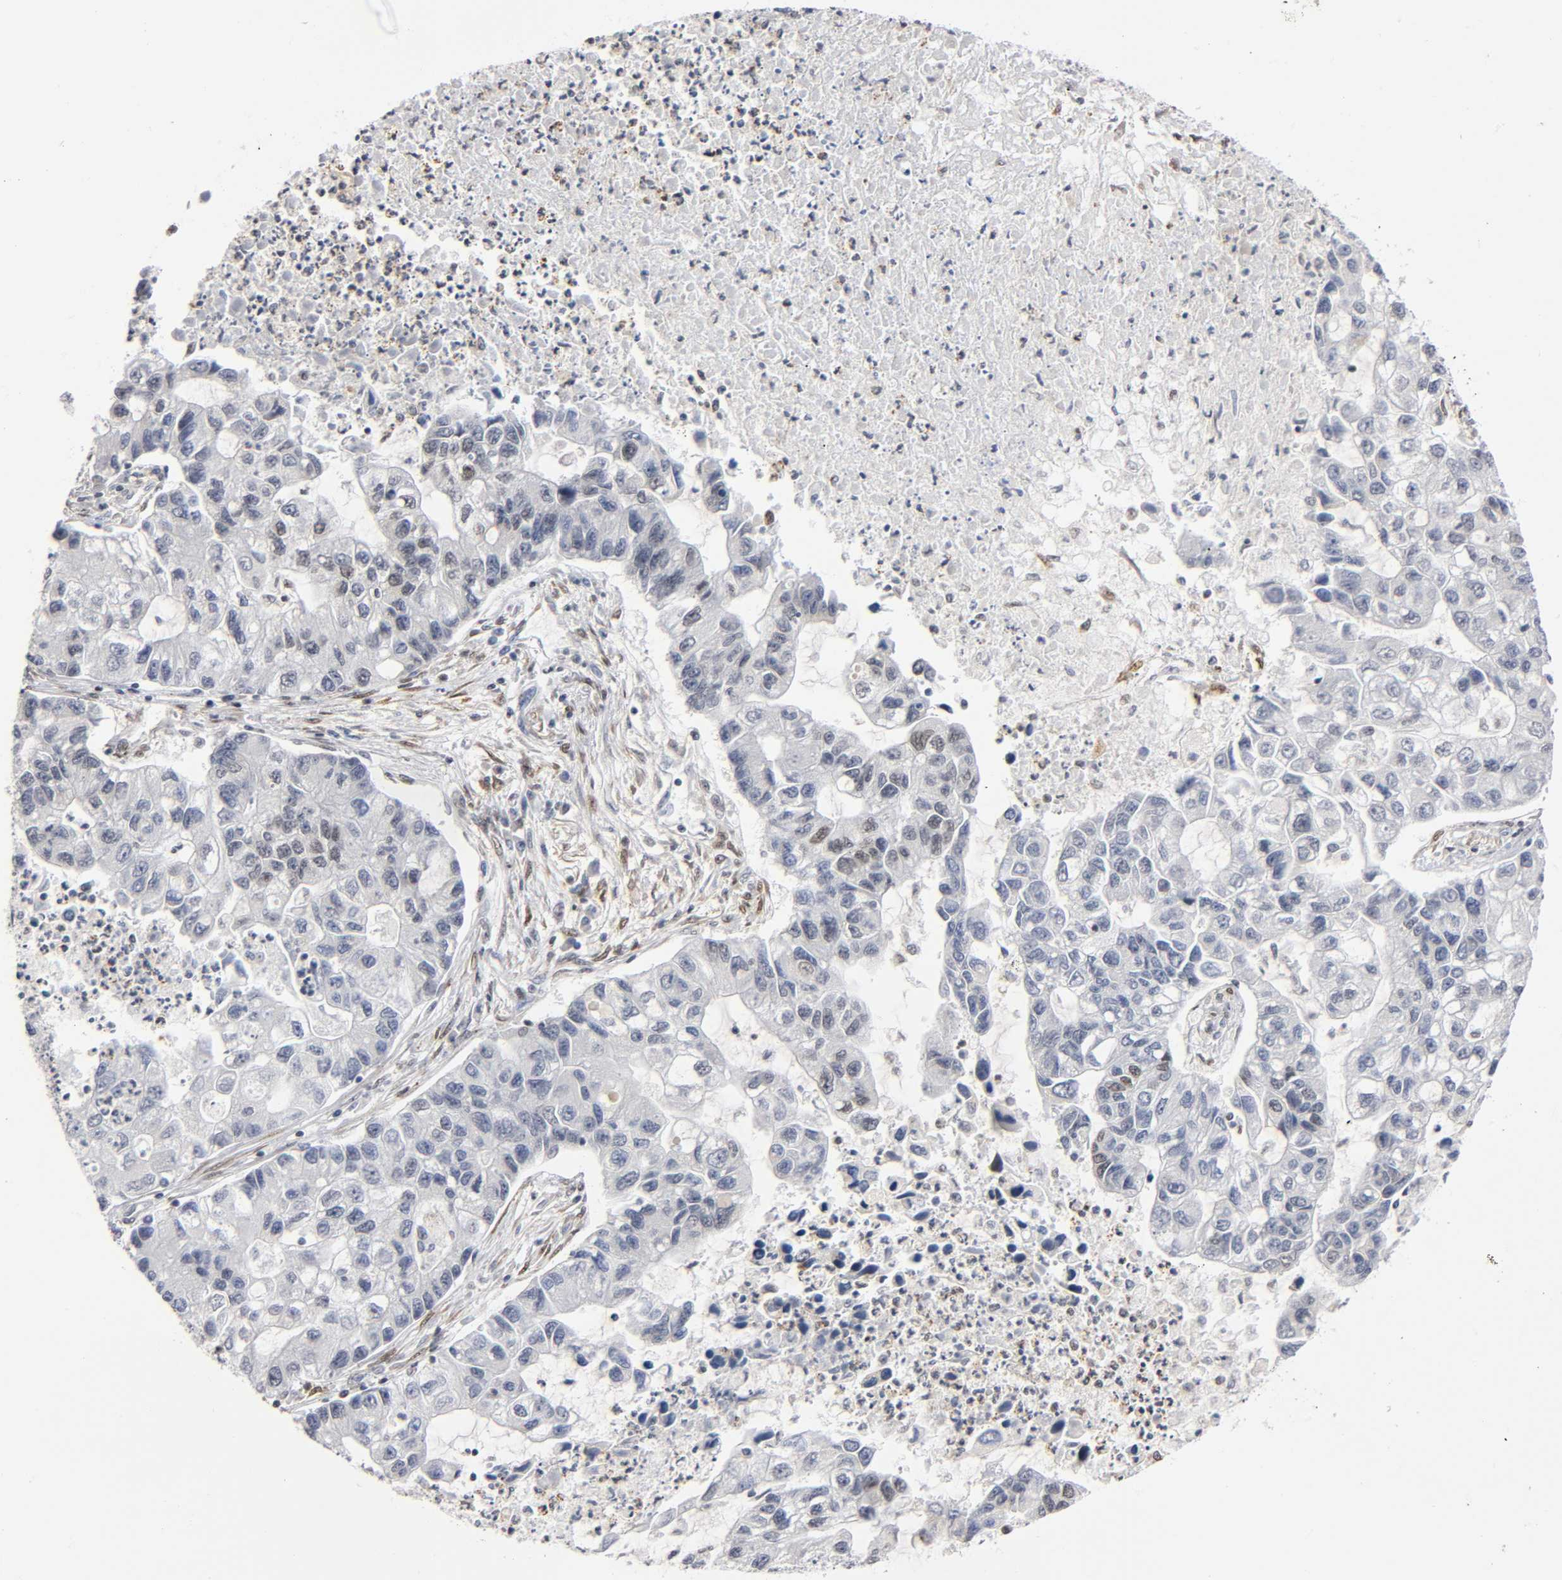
{"staining": {"intensity": "negative", "quantity": "none", "location": "none"}, "tissue": "lung cancer", "cell_type": "Tumor cells", "image_type": "cancer", "snomed": [{"axis": "morphology", "description": "Adenocarcinoma, NOS"}, {"axis": "topography", "description": "Lung"}], "caption": "Tumor cells show no significant expression in lung cancer (adenocarcinoma).", "gene": "RUNX1", "patient": {"sex": "female", "age": 51}}